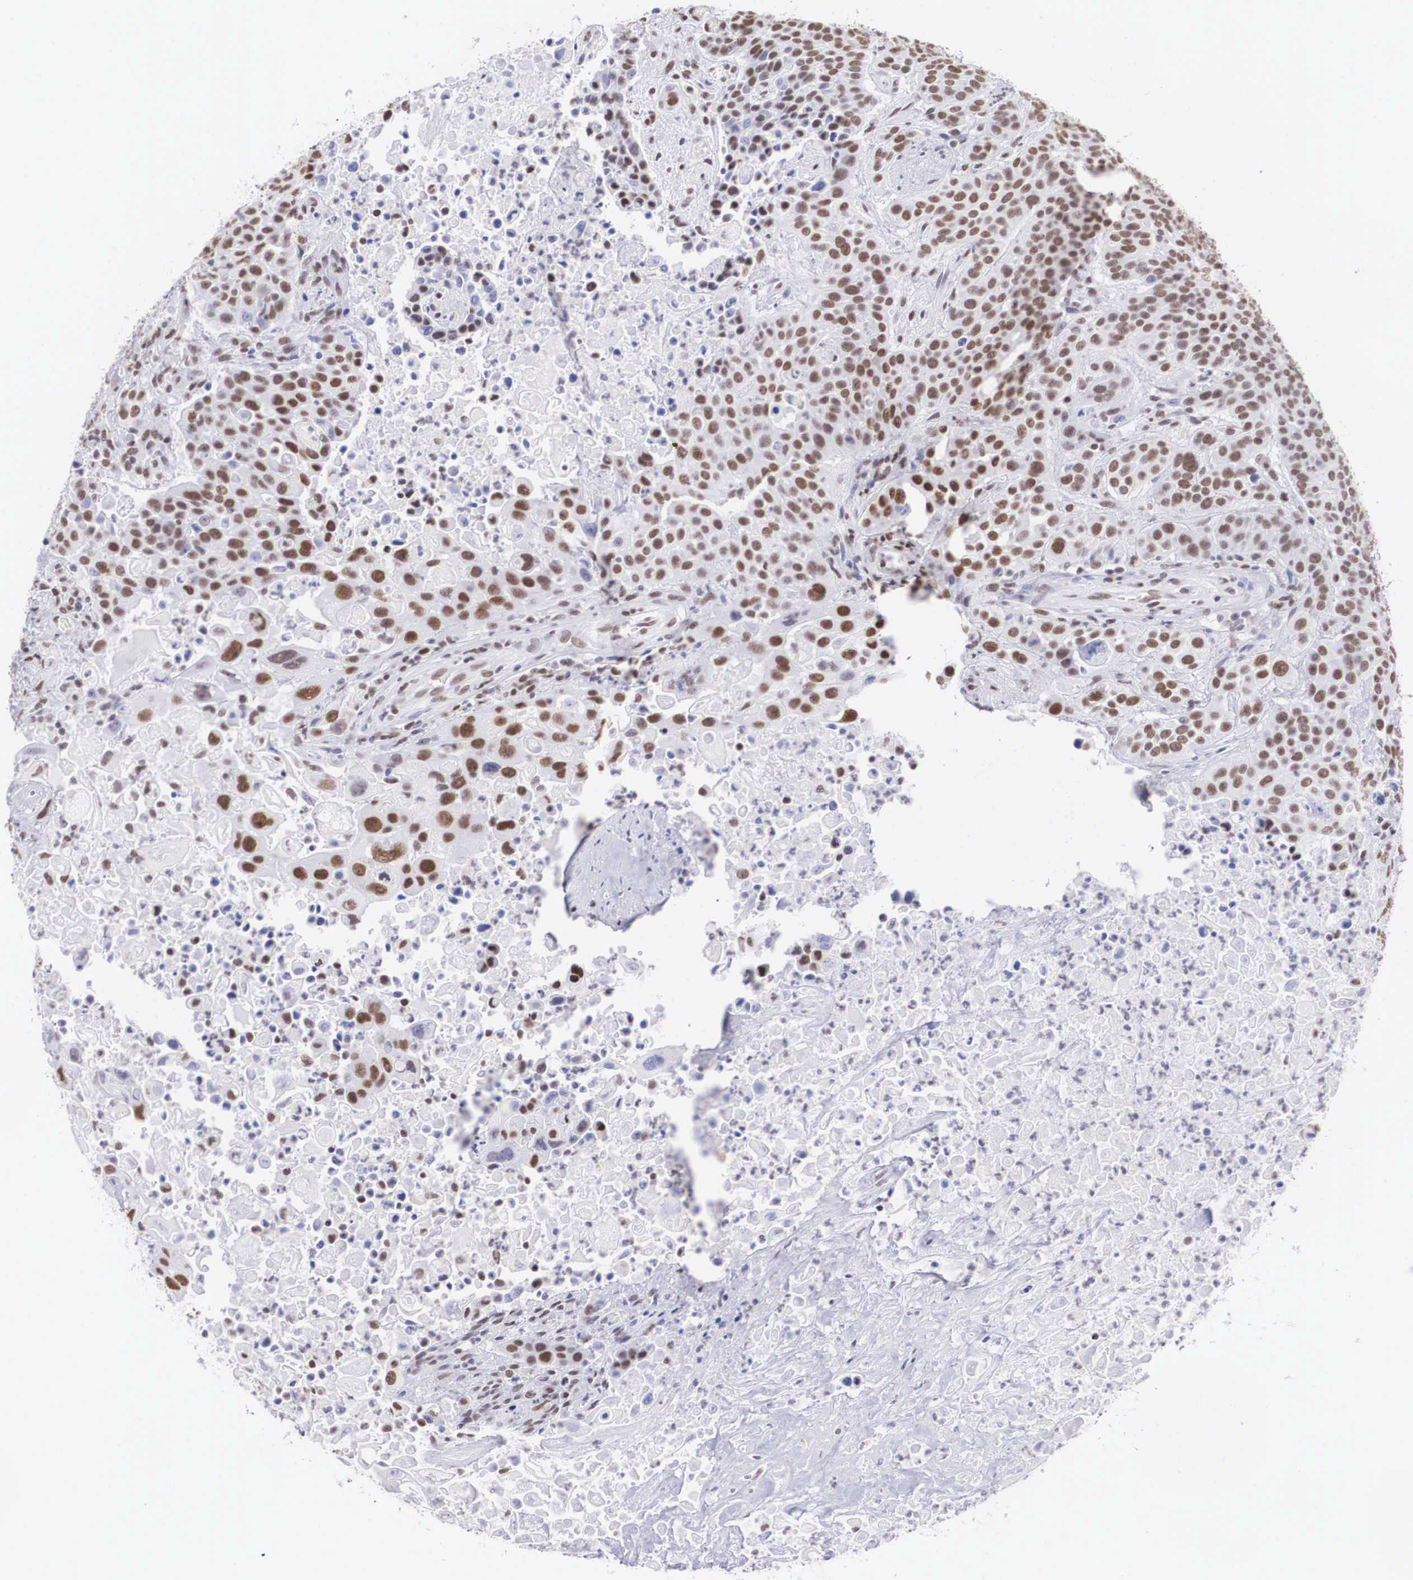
{"staining": {"intensity": "moderate", "quantity": ">75%", "location": "nuclear"}, "tissue": "urothelial cancer", "cell_type": "Tumor cells", "image_type": "cancer", "snomed": [{"axis": "morphology", "description": "Urothelial carcinoma, High grade"}, {"axis": "topography", "description": "Urinary bladder"}], "caption": "Immunohistochemistry (IHC) photomicrograph of neoplastic tissue: urothelial cancer stained using immunohistochemistry exhibits medium levels of moderate protein expression localized specifically in the nuclear of tumor cells, appearing as a nuclear brown color.", "gene": "CSTF2", "patient": {"sex": "male", "age": 74}}